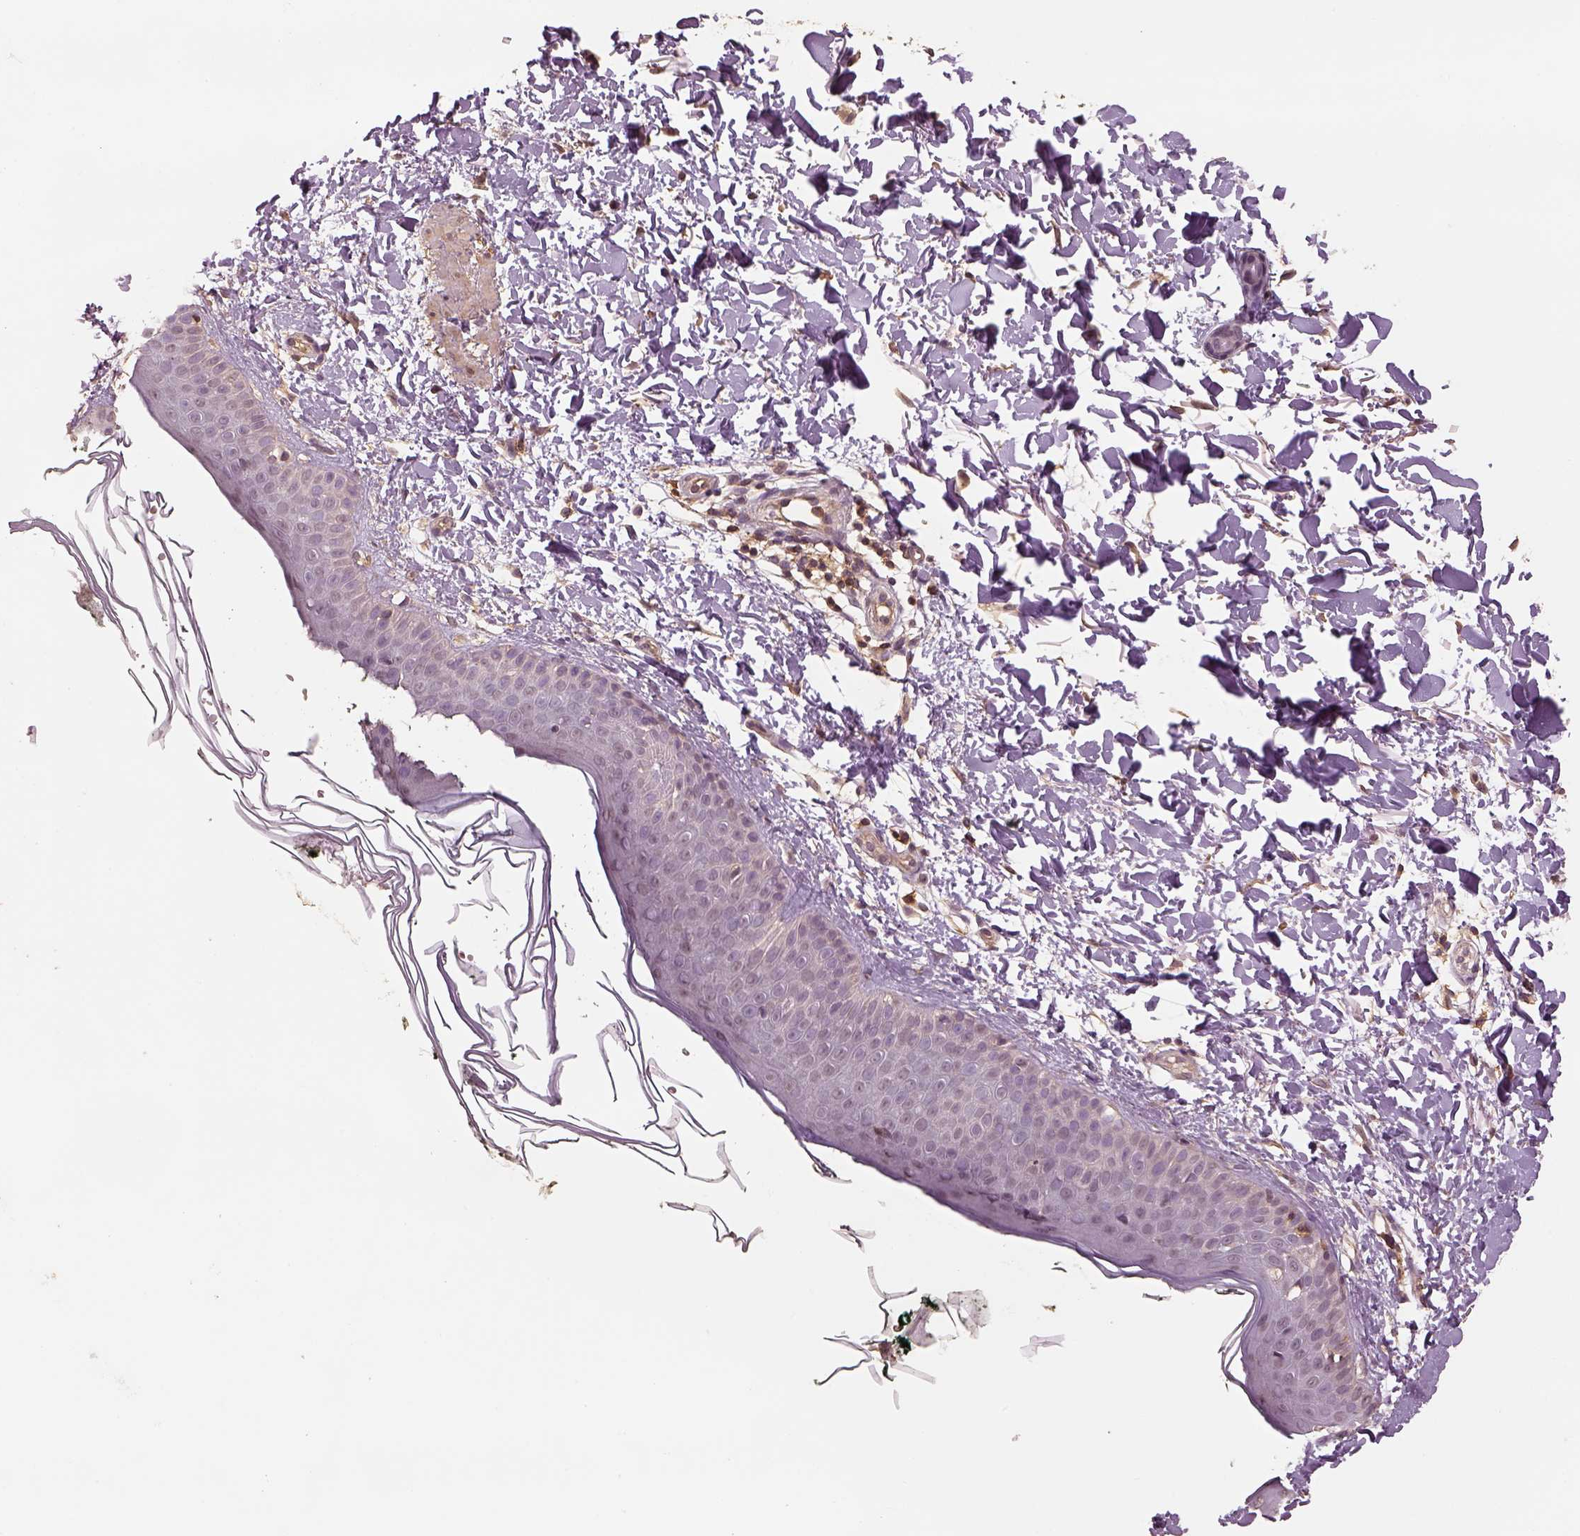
{"staining": {"intensity": "weak", "quantity": "<25%", "location": "cytoplasmic/membranous"}, "tissue": "skin", "cell_type": "Fibroblasts", "image_type": "normal", "snomed": [{"axis": "morphology", "description": "Normal tissue, NOS"}, {"axis": "topography", "description": "Skin"}], "caption": "High magnification brightfield microscopy of unremarkable skin stained with DAB (3,3'-diaminobenzidine) (brown) and counterstained with hematoxylin (blue): fibroblasts show no significant positivity. (DAB (3,3'-diaminobenzidine) immunohistochemistry (IHC) visualized using brightfield microscopy, high magnification).", "gene": "LIN7A", "patient": {"sex": "female", "age": 62}}